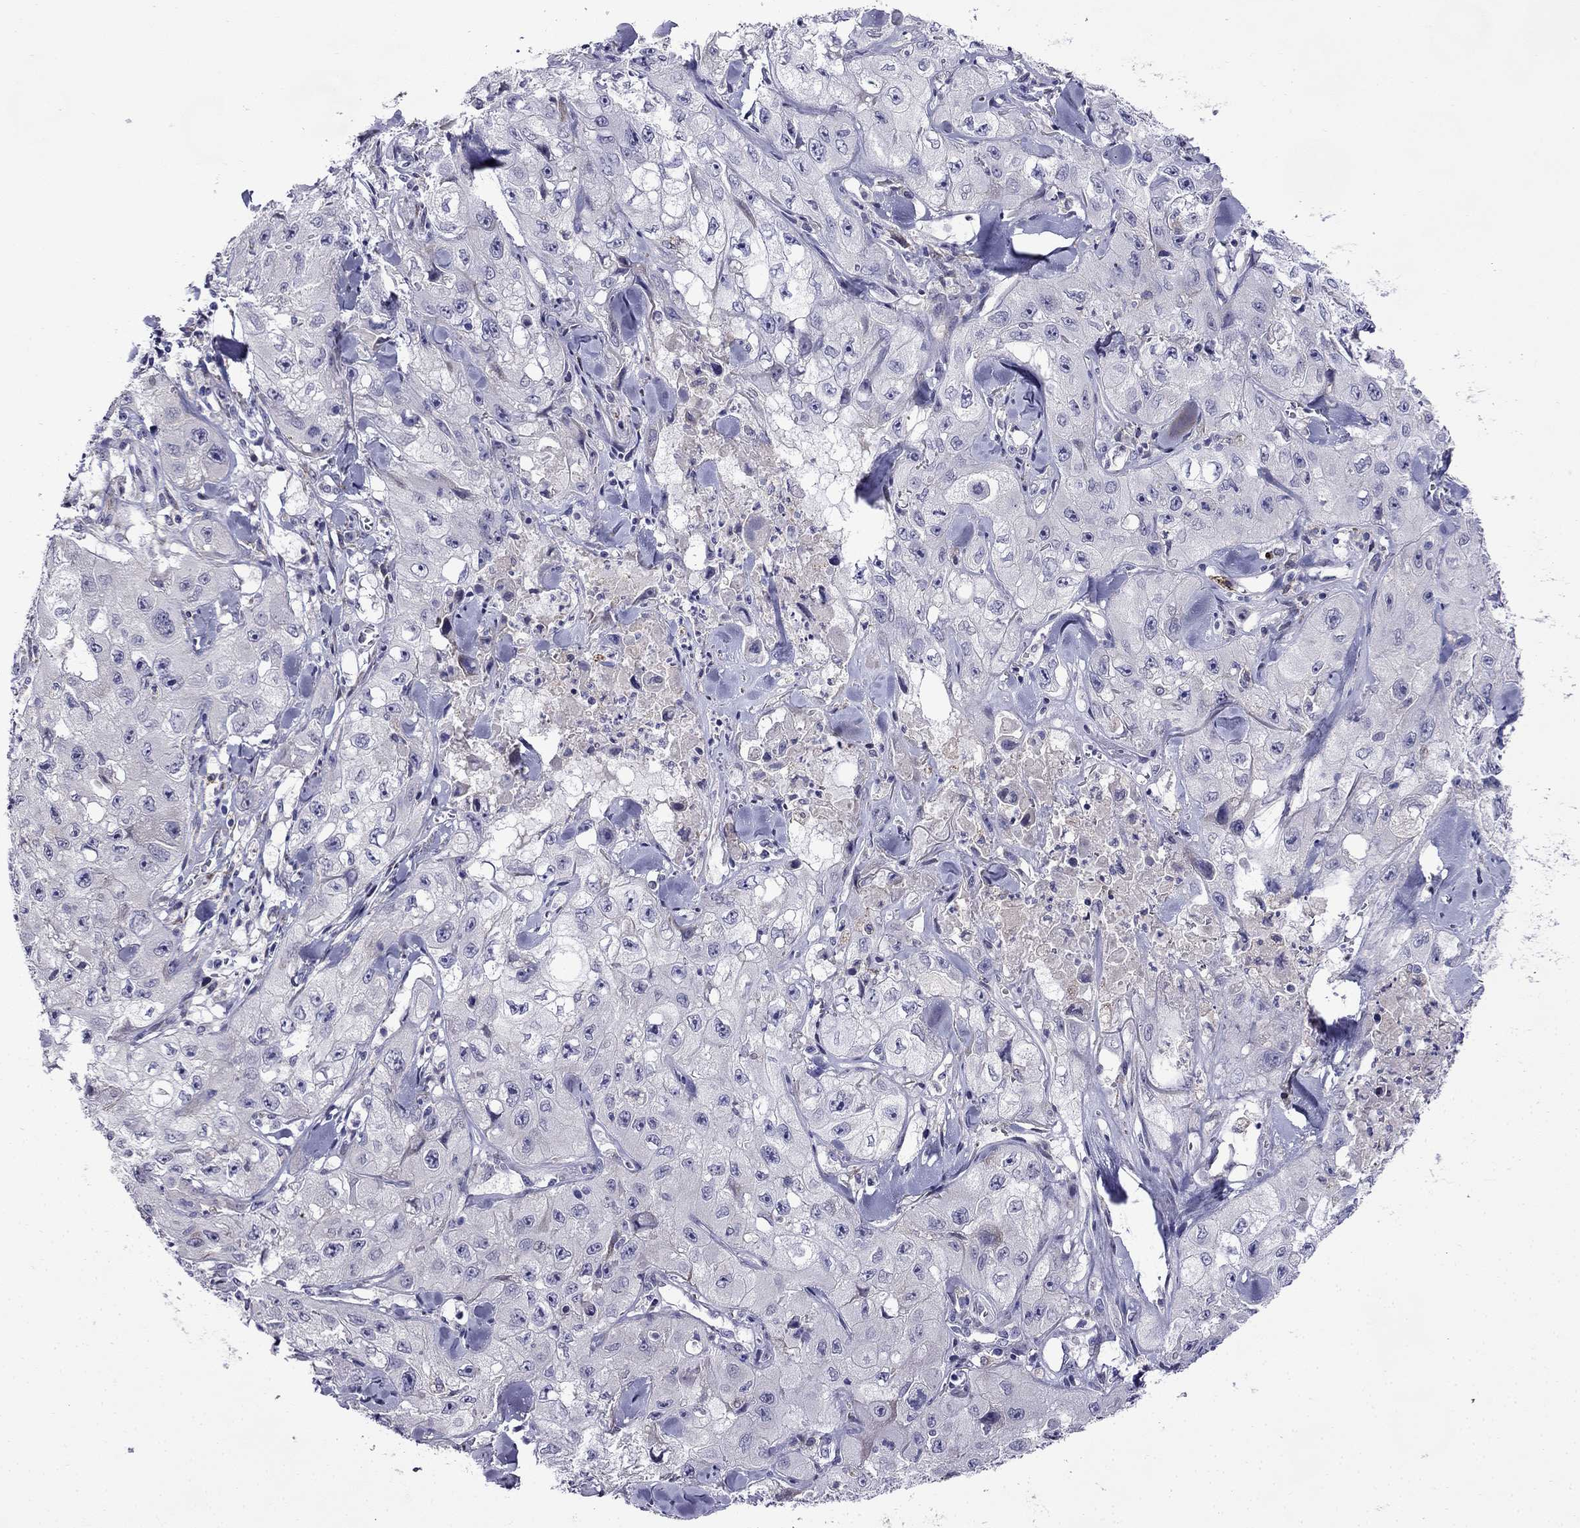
{"staining": {"intensity": "negative", "quantity": "none", "location": "none"}, "tissue": "skin cancer", "cell_type": "Tumor cells", "image_type": "cancer", "snomed": [{"axis": "morphology", "description": "Squamous cell carcinoma, NOS"}, {"axis": "topography", "description": "Skin"}, {"axis": "topography", "description": "Subcutis"}], "caption": "The micrograph exhibits no staining of tumor cells in squamous cell carcinoma (skin).", "gene": "PI16", "patient": {"sex": "male", "age": 73}}